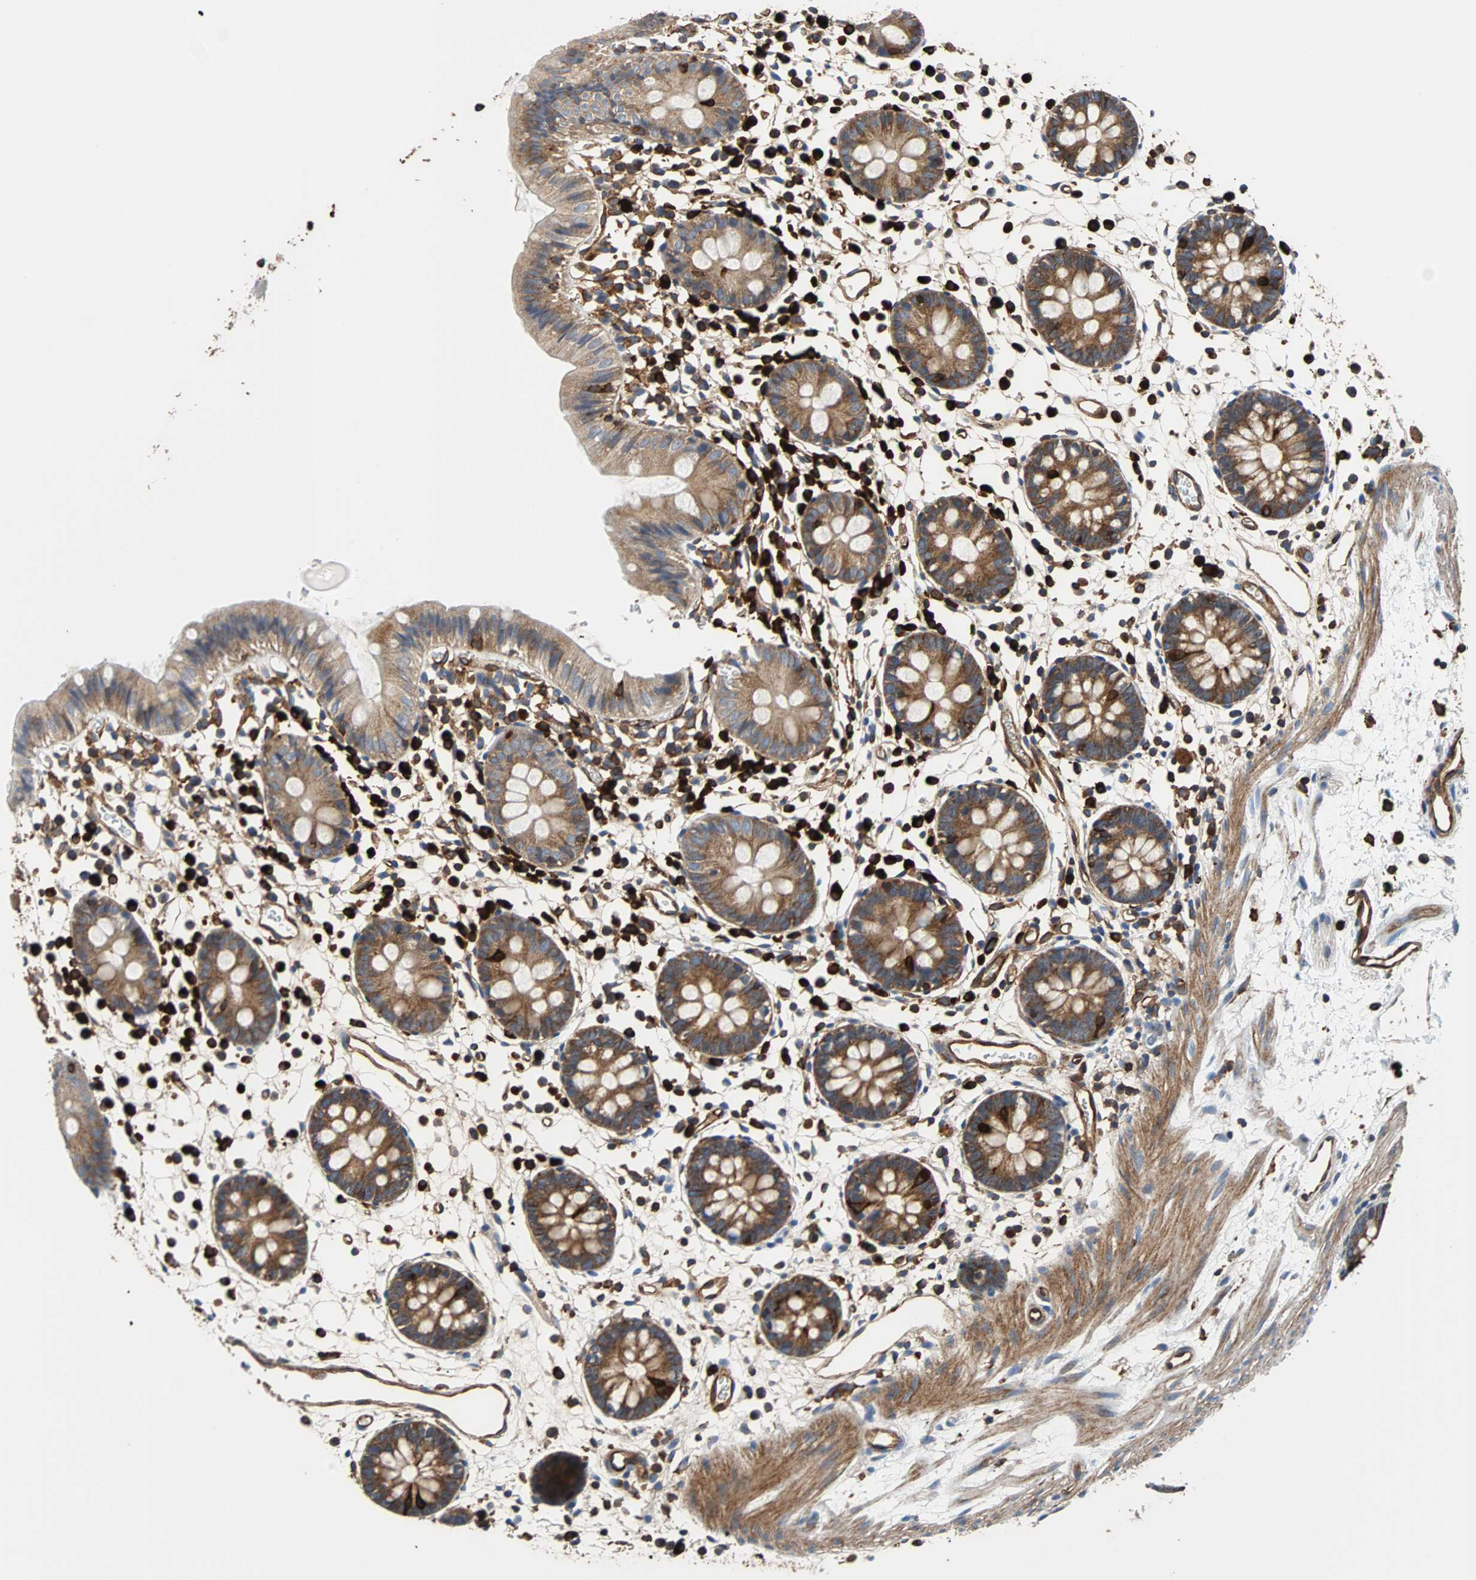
{"staining": {"intensity": "strong", "quantity": ">75%", "location": "cytoplasmic/membranous"}, "tissue": "colon", "cell_type": "Endothelial cells", "image_type": "normal", "snomed": [{"axis": "morphology", "description": "Normal tissue, NOS"}, {"axis": "morphology", "description": "Adenocarcinoma, NOS"}, {"axis": "topography", "description": "Colon"}, {"axis": "topography", "description": "Peripheral nerve tissue"}], "caption": "Immunohistochemical staining of unremarkable human colon reveals high levels of strong cytoplasmic/membranous positivity in about >75% of endothelial cells. (Brightfield microscopy of DAB IHC at high magnification).", "gene": "PLCG2", "patient": {"sex": "male", "age": 14}}